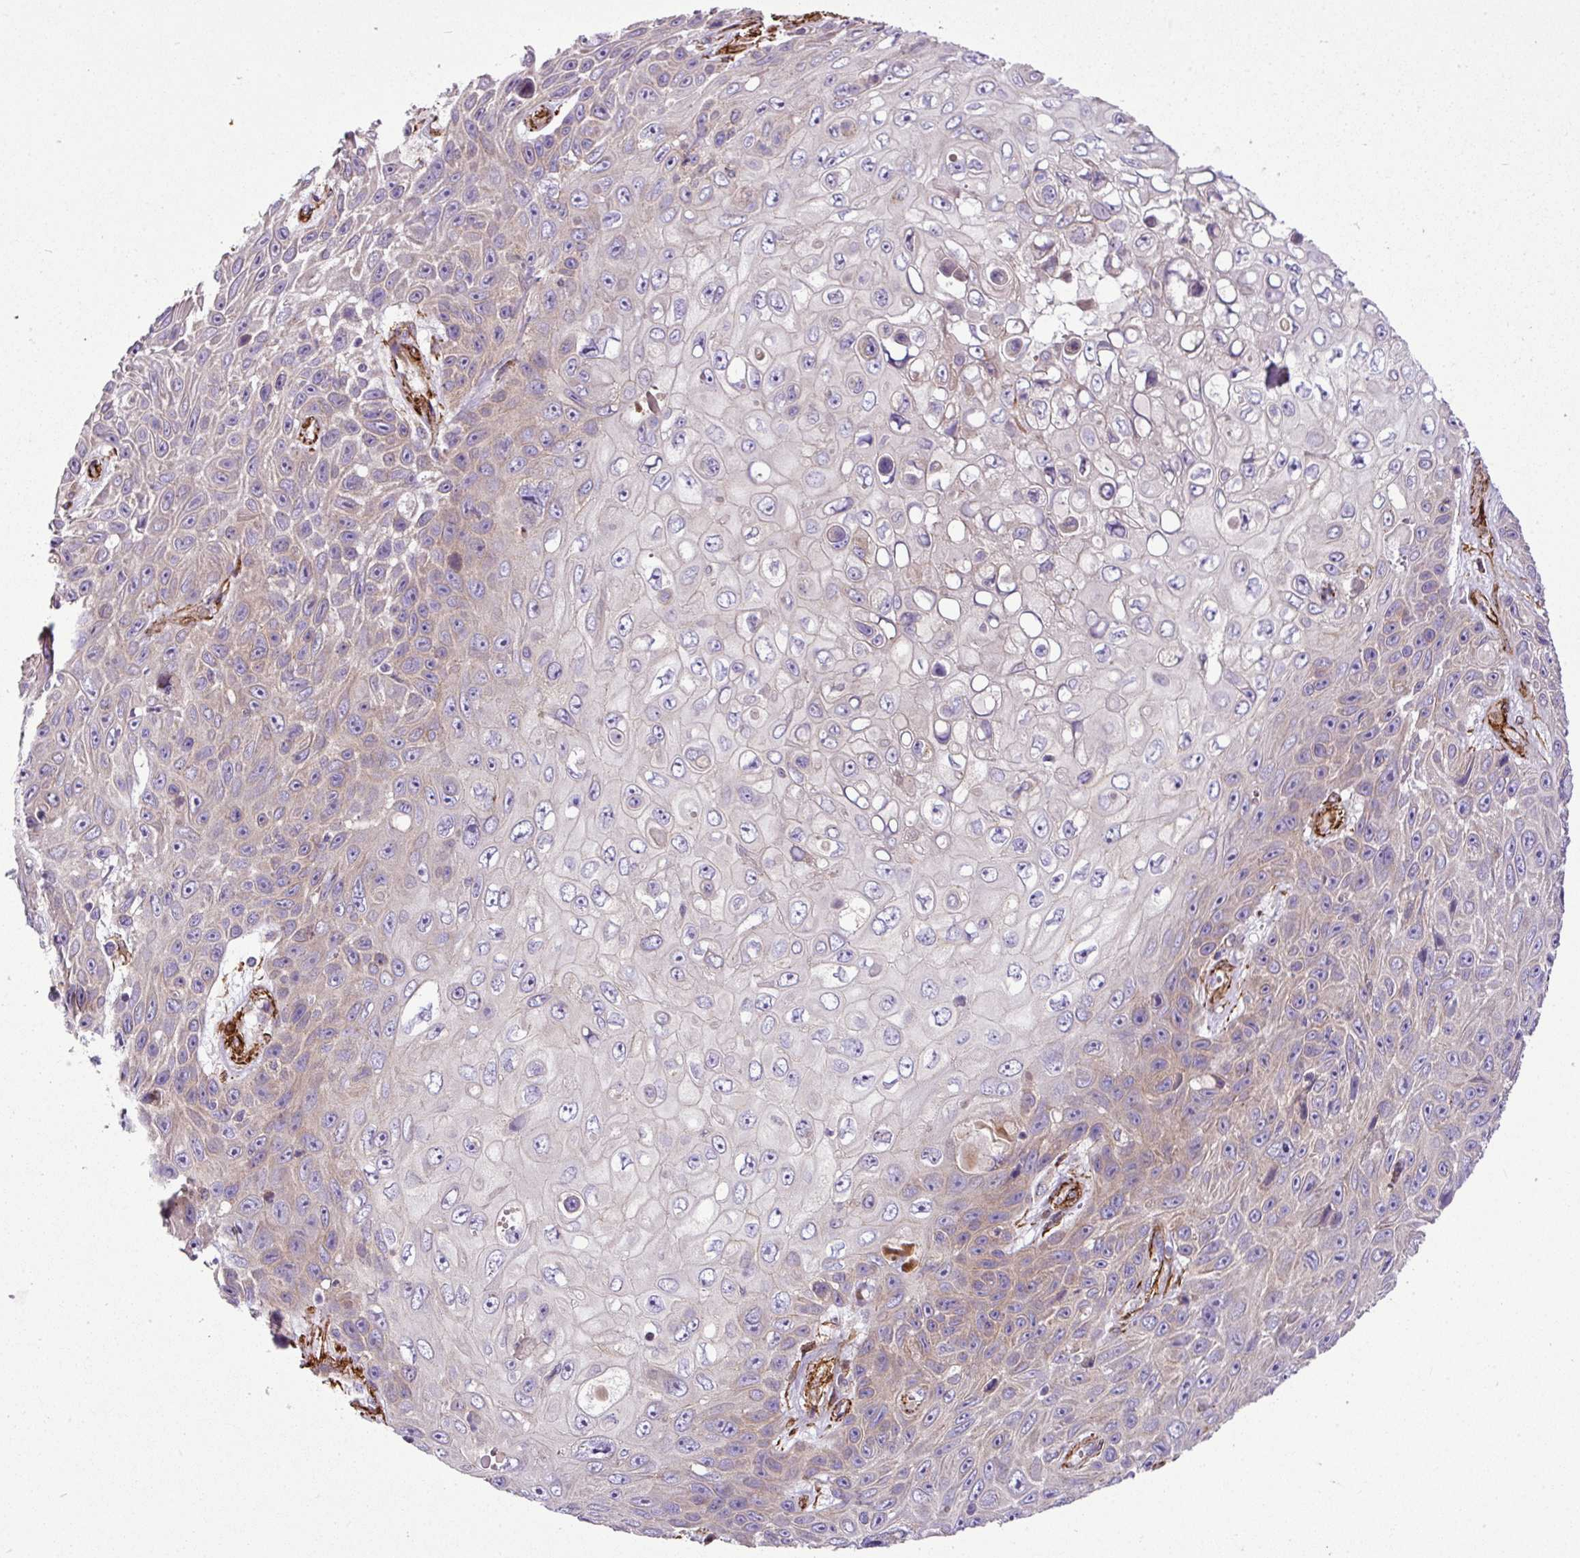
{"staining": {"intensity": "weak", "quantity": "<25%", "location": "cytoplasmic/membranous"}, "tissue": "skin cancer", "cell_type": "Tumor cells", "image_type": "cancer", "snomed": [{"axis": "morphology", "description": "Squamous cell carcinoma, NOS"}, {"axis": "topography", "description": "Skin"}], "caption": "Immunohistochemistry micrograph of neoplastic tissue: human squamous cell carcinoma (skin) stained with DAB displays no significant protein staining in tumor cells.", "gene": "FAM47E", "patient": {"sex": "male", "age": 82}}